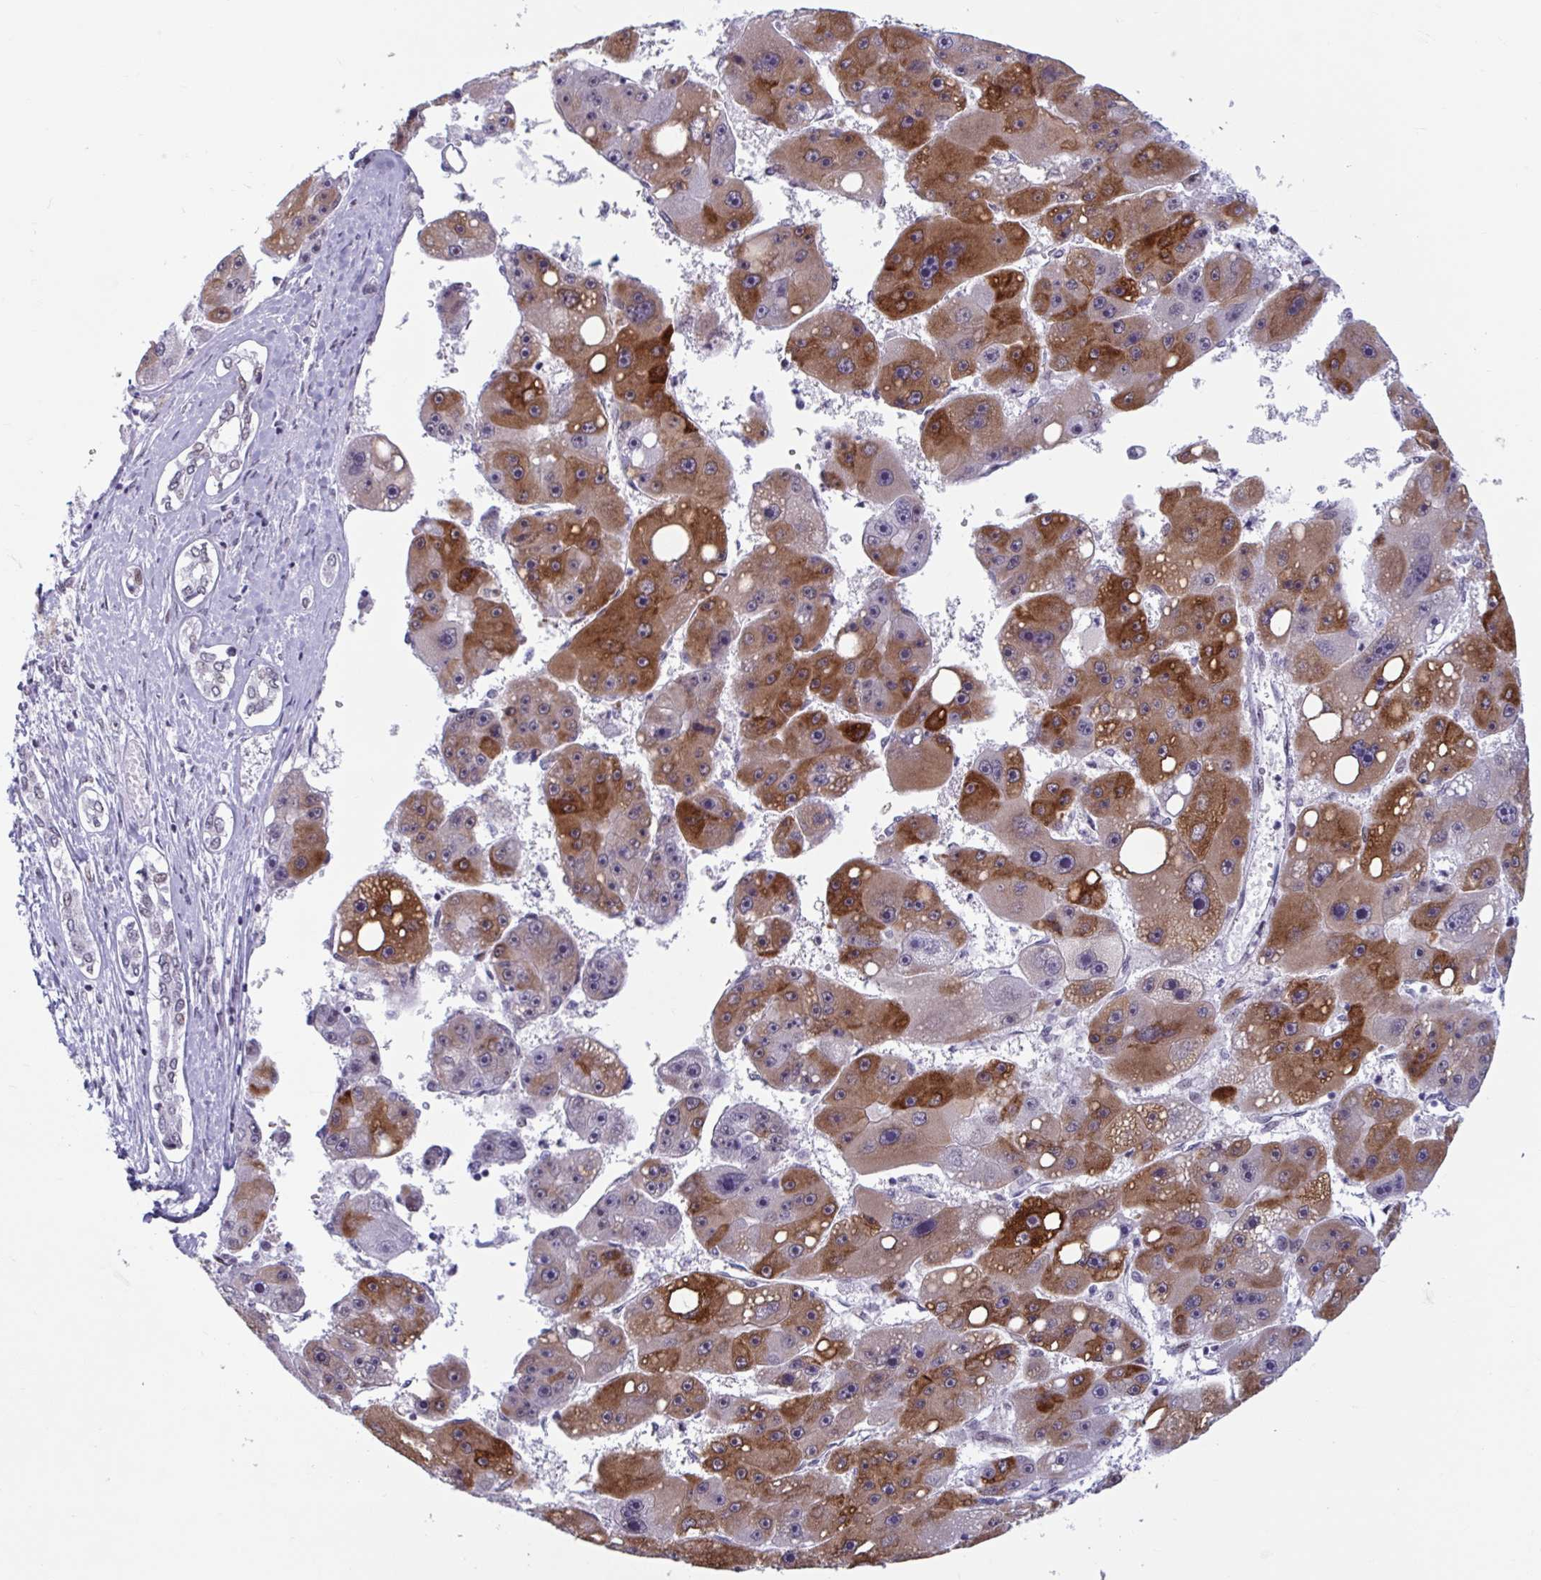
{"staining": {"intensity": "strong", "quantity": "25%-75%", "location": "cytoplasmic/membranous"}, "tissue": "liver cancer", "cell_type": "Tumor cells", "image_type": "cancer", "snomed": [{"axis": "morphology", "description": "Carcinoma, Hepatocellular, NOS"}, {"axis": "topography", "description": "Liver"}], "caption": "A histopathology image of liver cancer stained for a protein demonstrates strong cytoplasmic/membranous brown staining in tumor cells.", "gene": "HSD17B6", "patient": {"sex": "female", "age": 61}}